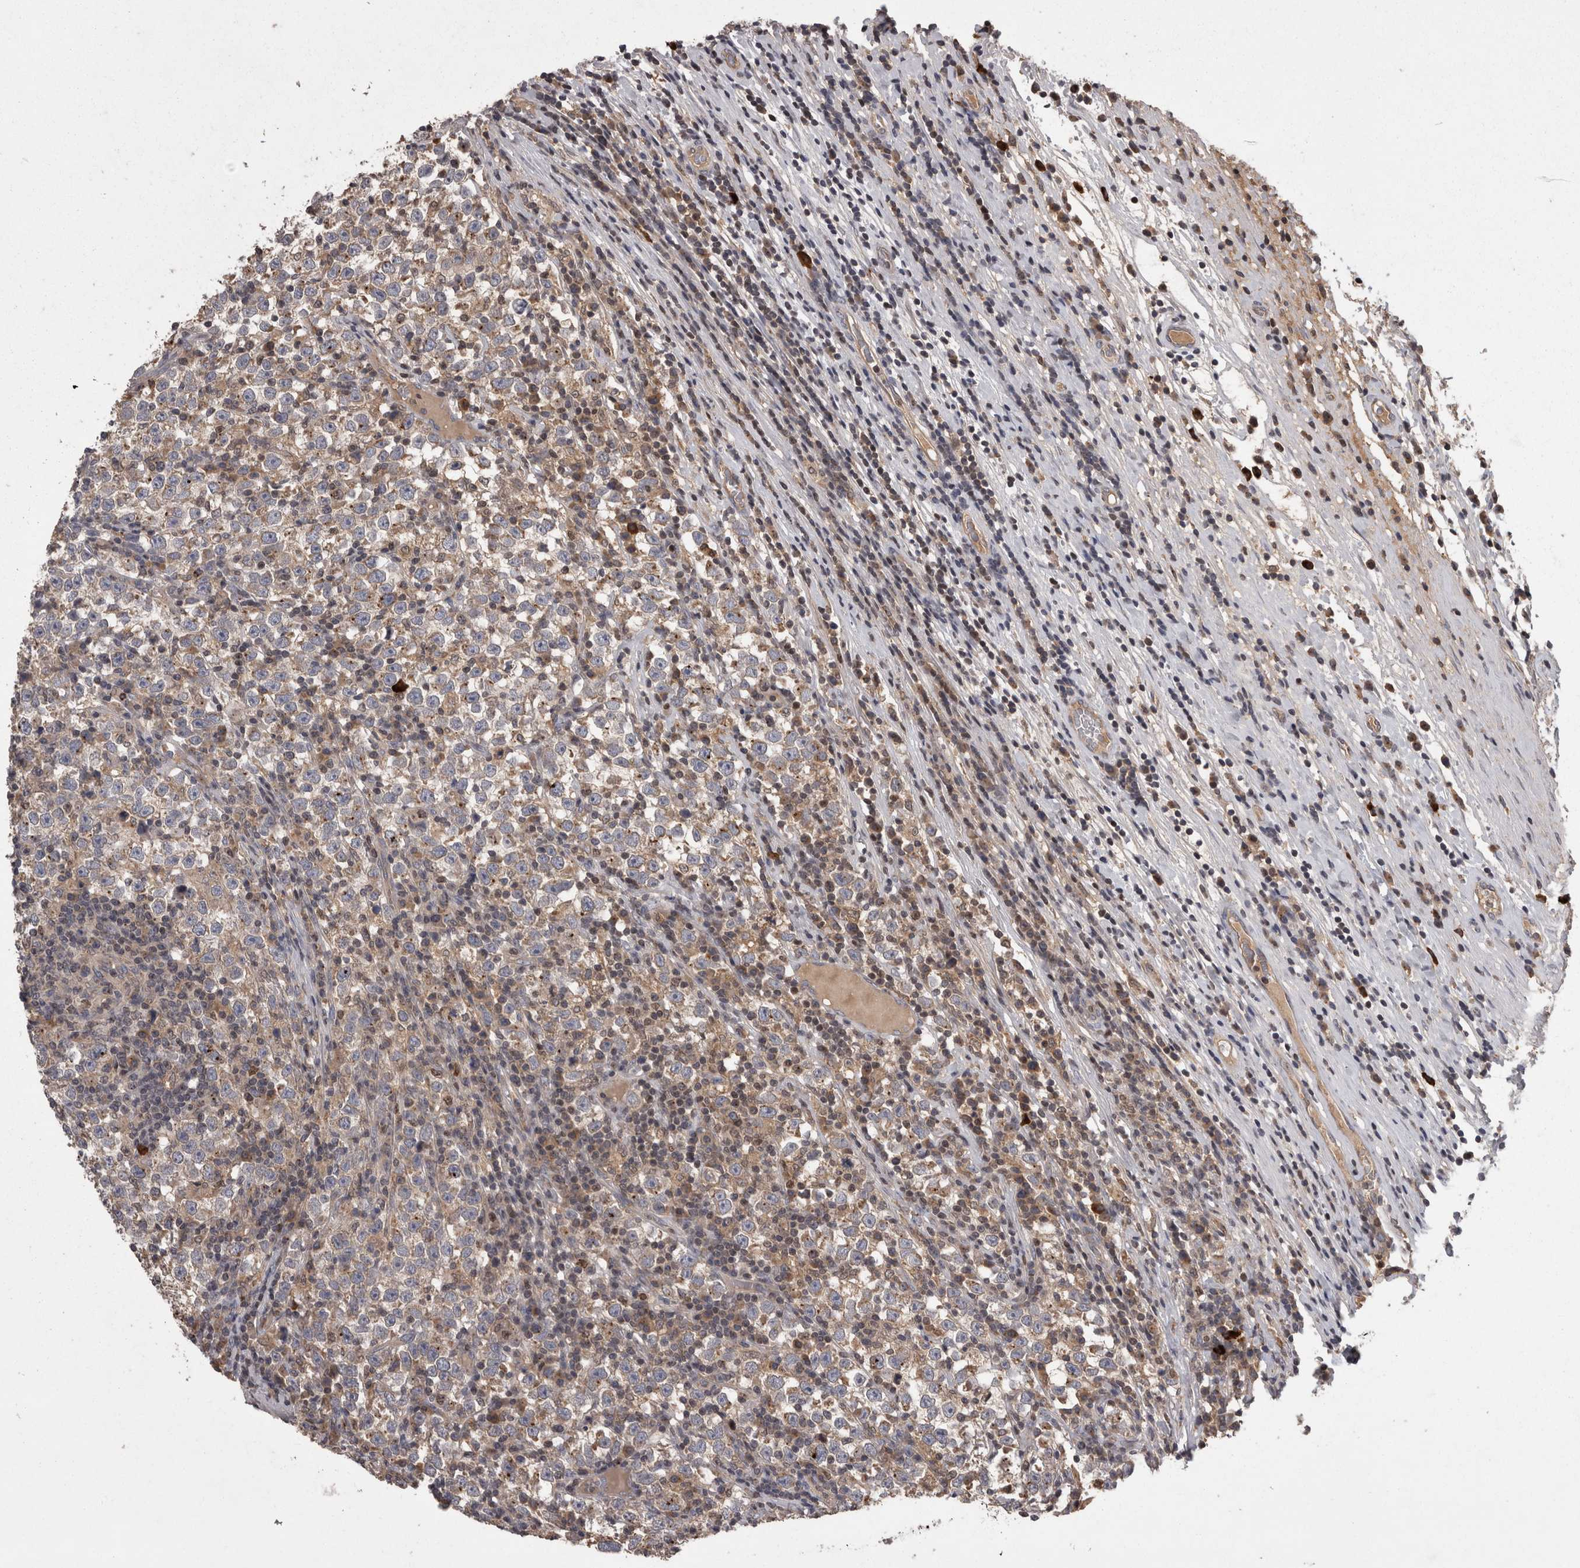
{"staining": {"intensity": "weak", "quantity": "25%-75%", "location": "cytoplasmic/membranous"}, "tissue": "testis cancer", "cell_type": "Tumor cells", "image_type": "cancer", "snomed": [{"axis": "morphology", "description": "Normal tissue, NOS"}, {"axis": "morphology", "description": "Seminoma, NOS"}, {"axis": "topography", "description": "Testis"}], "caption": "A brown stain labels weak cytoplasmic/membranous expression of a protein in seminoma (testis) tumor cells. Nuclei are stained in blue.", "gene": "PCM1", "patient": {"sex": "male", "age": 43}}